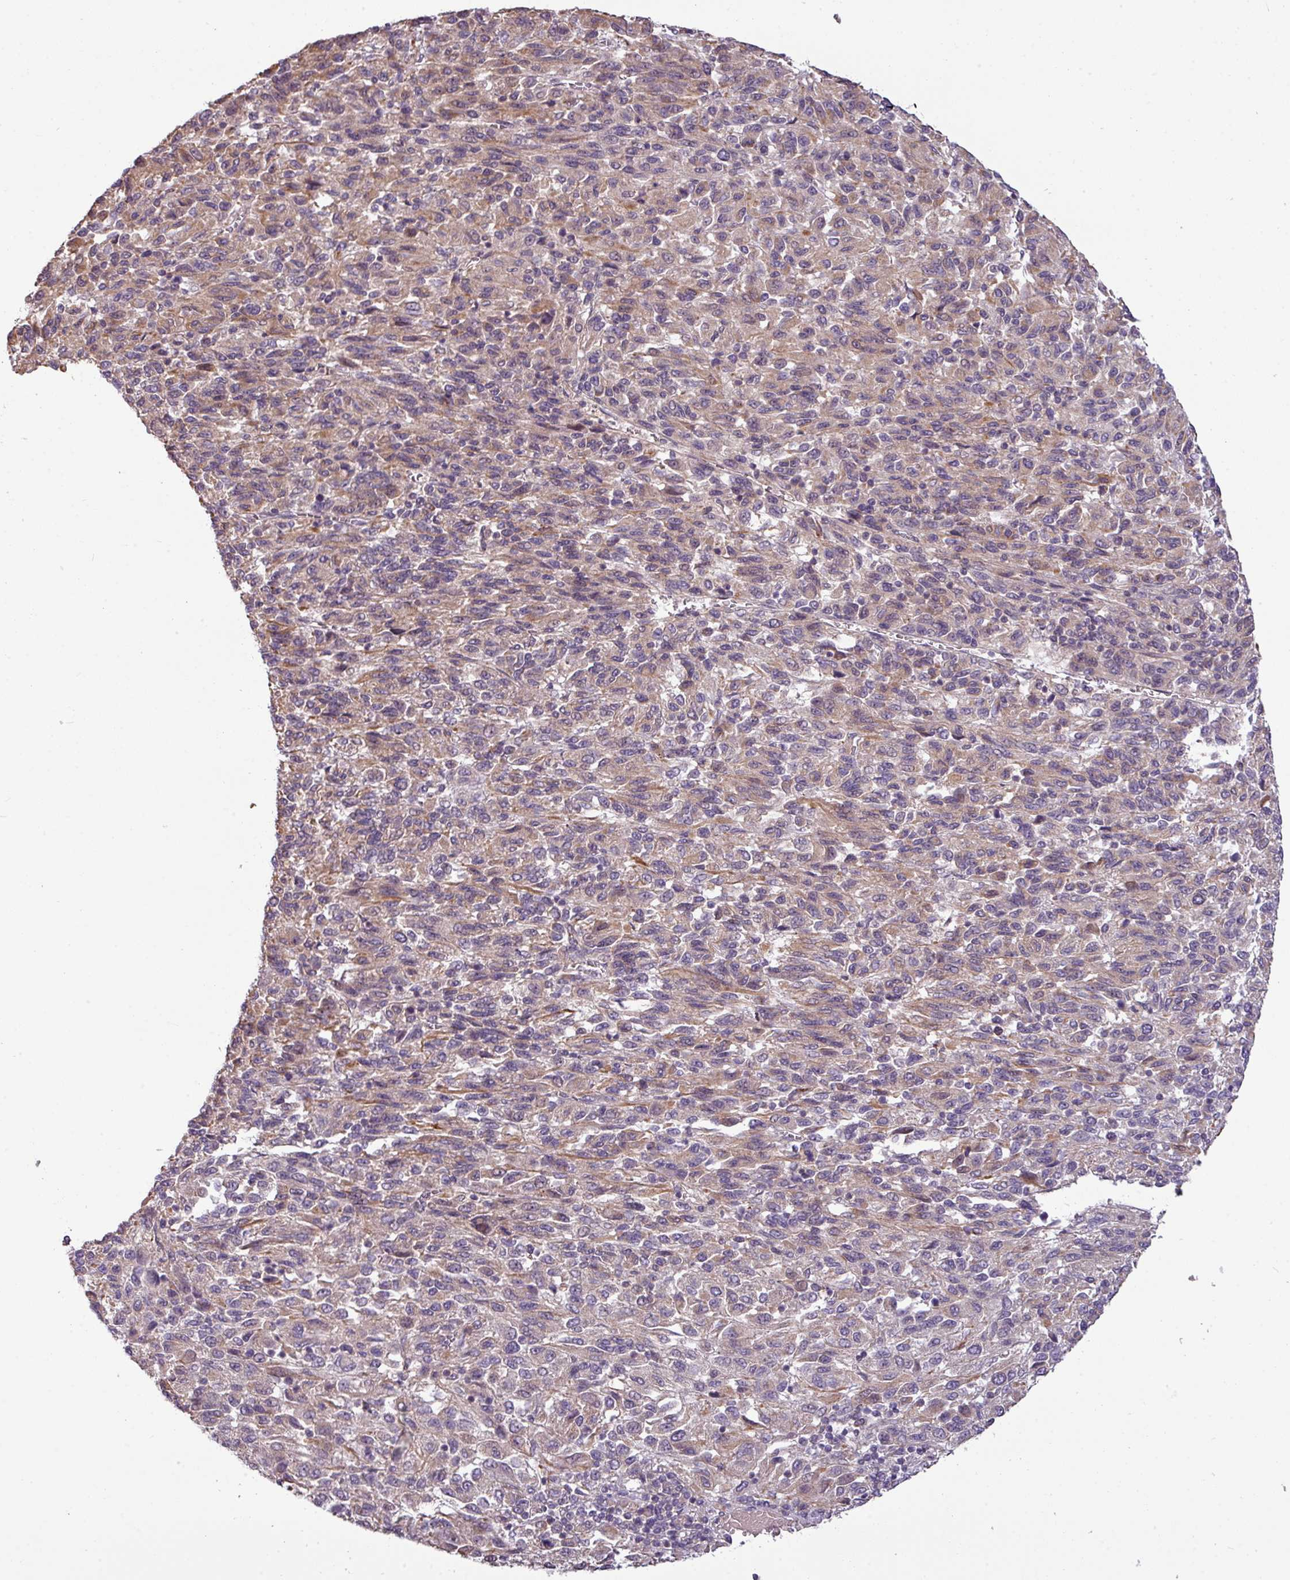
{"staining": {"intensity": "weak", "quantity": "25%-75%", "location": "cytoplasmic/membranous"}, "tissue": "melanoma", "cell_type": "Tumor cells", "image_type": "cancer", "snomed": [{"axis": "morphology", "description": "Malignant melanoma, Metastatic site"}, {"axis": "topography", "description": "Lung"}], "caption": "High-power microscopy captured an IHC photomicrograph of malignant melanoma (metastatic site), revealing weak cytoplasmic/membranous expression in approximately 25%-75% of tumor cells.", "gene": "ZNF35", "patient": {"sex": "male", "age": 64}}